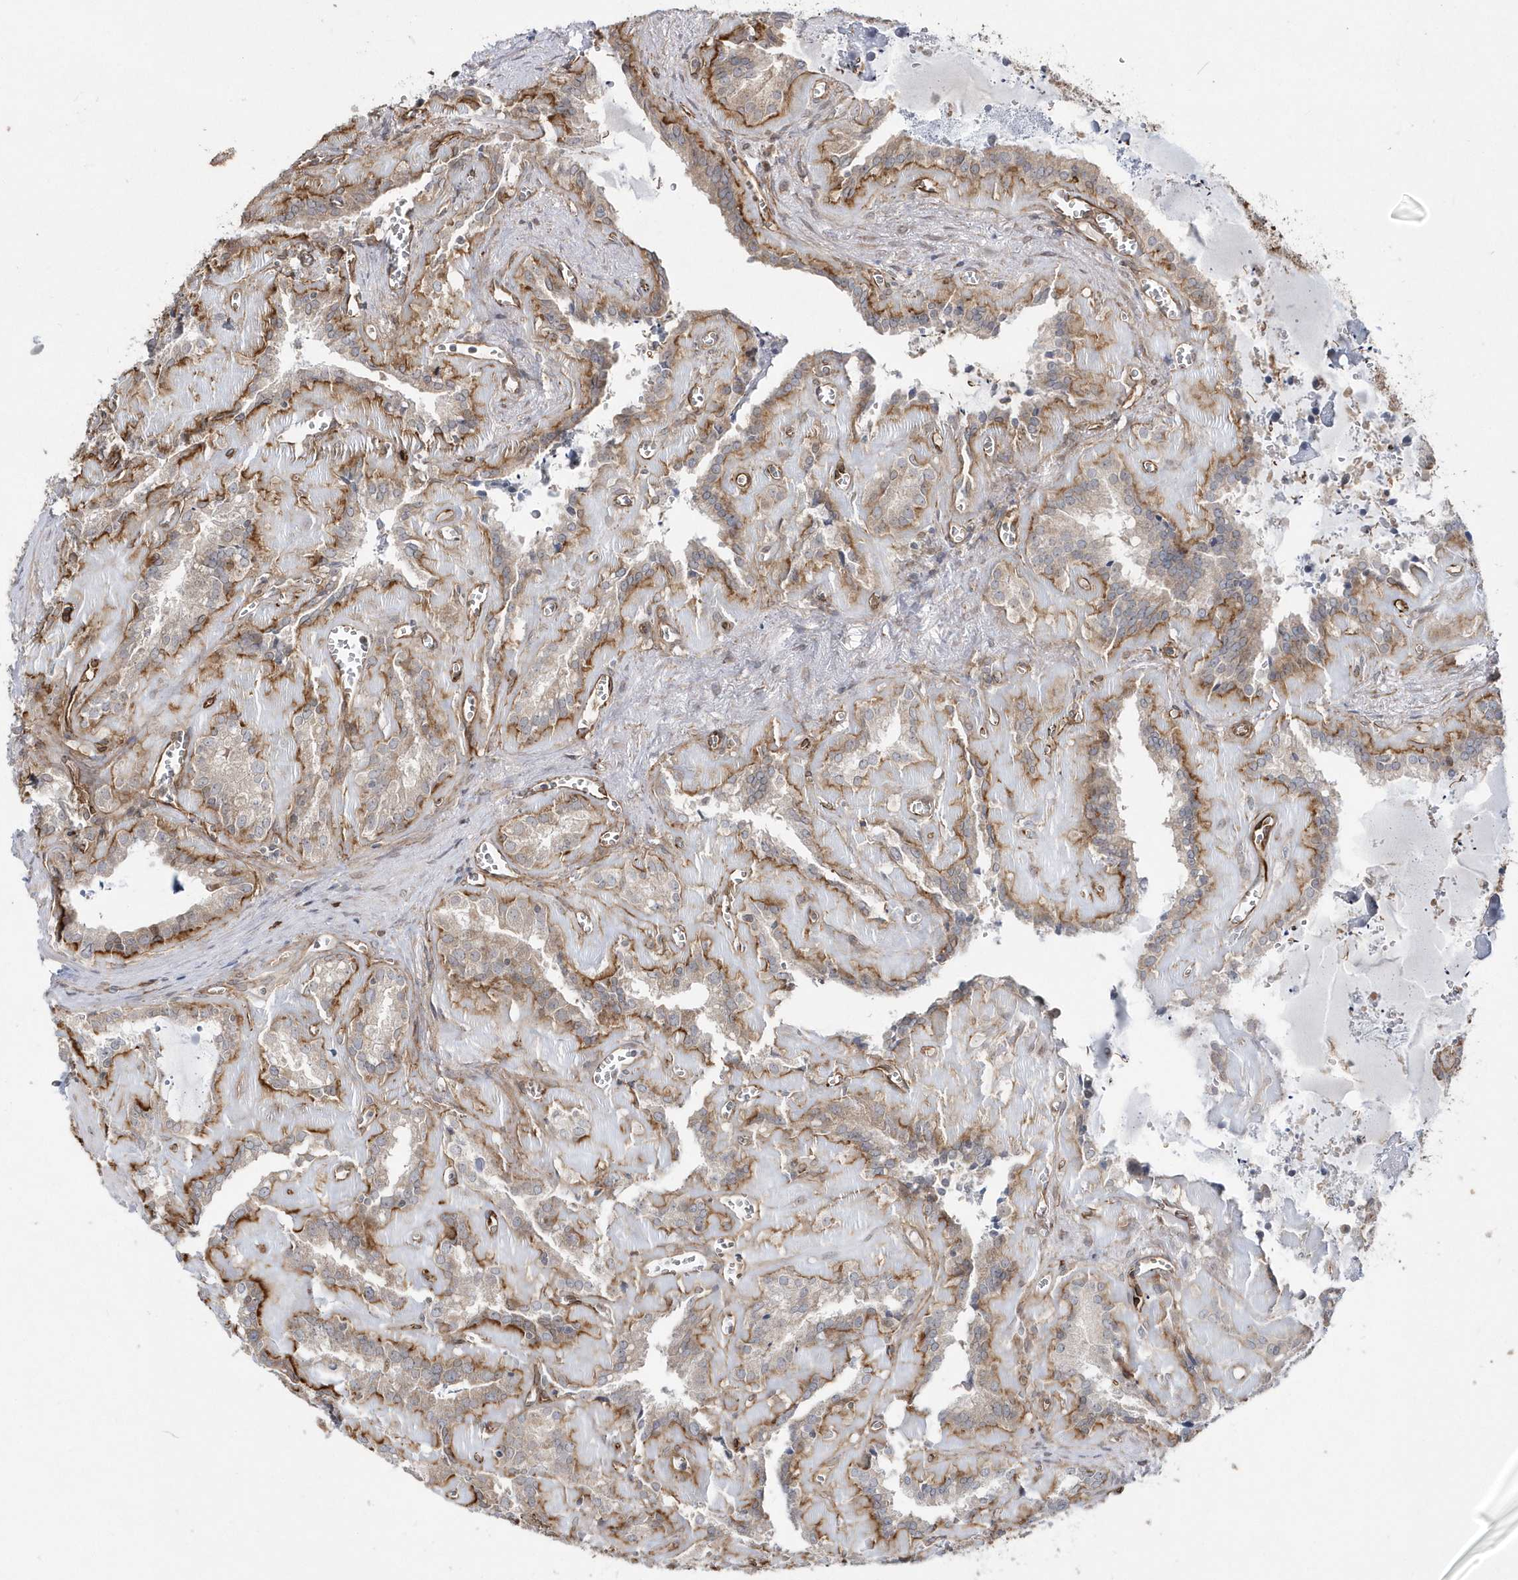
{"staining": {"intensity": "moderate", "quantity": "25%-75%", "location": "cytoplasmic/membranous"}, "tissue": "seminal vesicle", "cell_type": "Glandular cells", "image_type": "normal", "snomed": [{"axis": "morphology", "description": "Normal tissue, NOS"}, {"axis": "topography", "description": "Prostate"}, {"axis": "topography", "description": "Seminal veicle"}], "caption": "Glandular cells show medium levels of moderate cytoplasmic/membranous expression in approximately 25%-75% of cells in normal seminal vesicle.", "gene": "DHX57", "patient": {"sex": "male", "age": 59}}